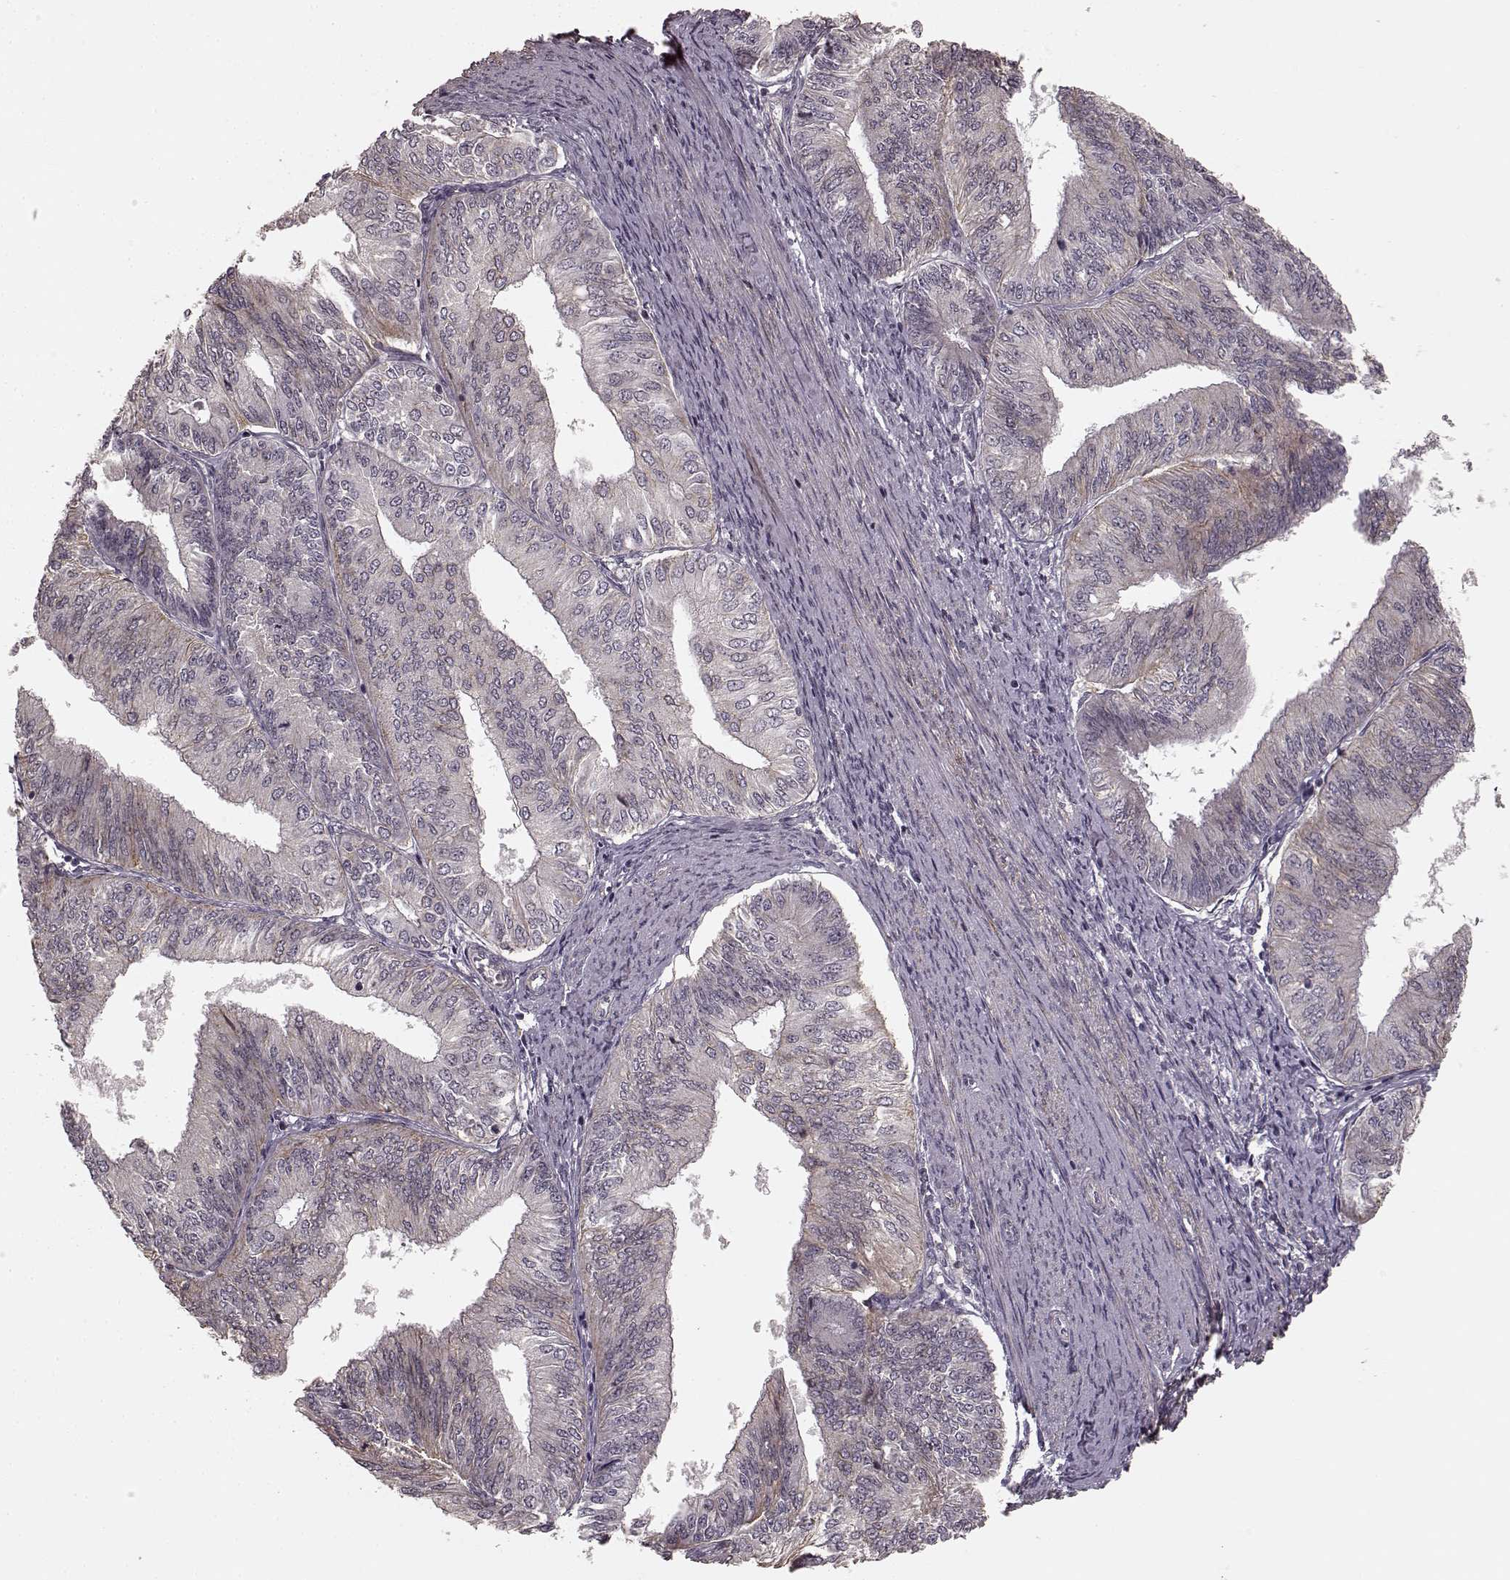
{"staining": {"intensity": "weak", "quantity": "<25%", "location": "cytoplasmic/membranous"}, "tissue": "endometrial cancer", "cell_type": "Tumor cells", "image_type": "cancer", "snomed": [{"axis": "morphology", "description": "Adenocarcinoma, NOS"}, {"axis": "topography", "description": "Endometrium"}], "caption": "Immunohistochemistry (IHC) micrograph of endometrial cancer stained for a protein (brown), which shows no positivity in tumor cells. (Stains: DAB (3,3'-diaminobenzidine) IHC with hematoxylin counter stain, Microscopy: brightfield microscopy at high magnification).", "gene": "PRKCE", "patient": {"sex": "female", "age": 58}}